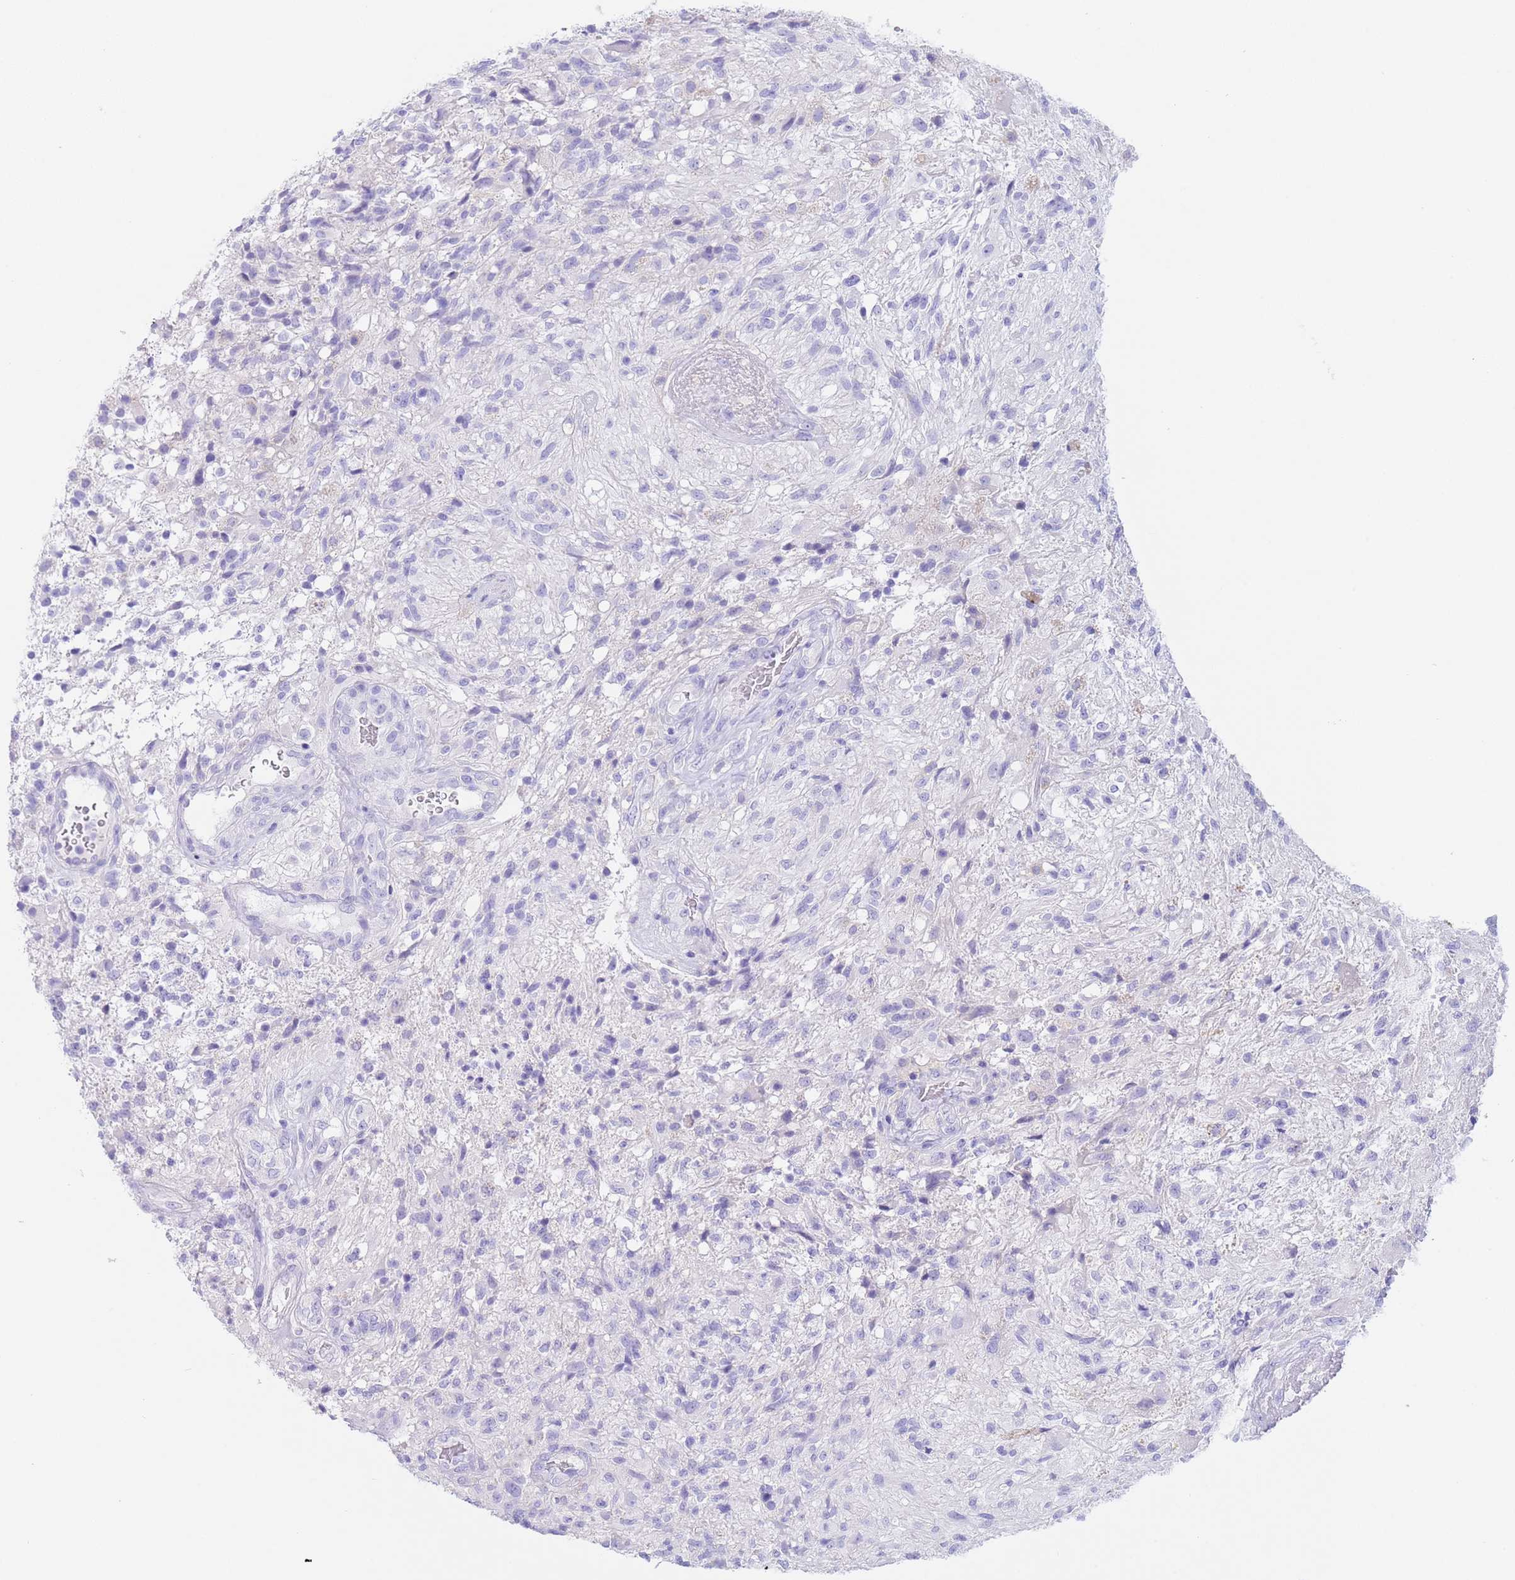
{"staining": {"intensity": "negative", "quantity": "none", "location": "none"}, "tissue": "glioma", "cell_type": "Tumor cells", "image_type": "cancer", "snomed": [{"axis": "morphology", "description": "Glioma, malignant, High grade"}, {"axis": "topography", "description": "Brain"}], "caption": "Tumor cells are negative for protein expression in human malignant glioma (high-grade).", "gene": "CPB1", "patient": {"sex": "male", "age": 56}}